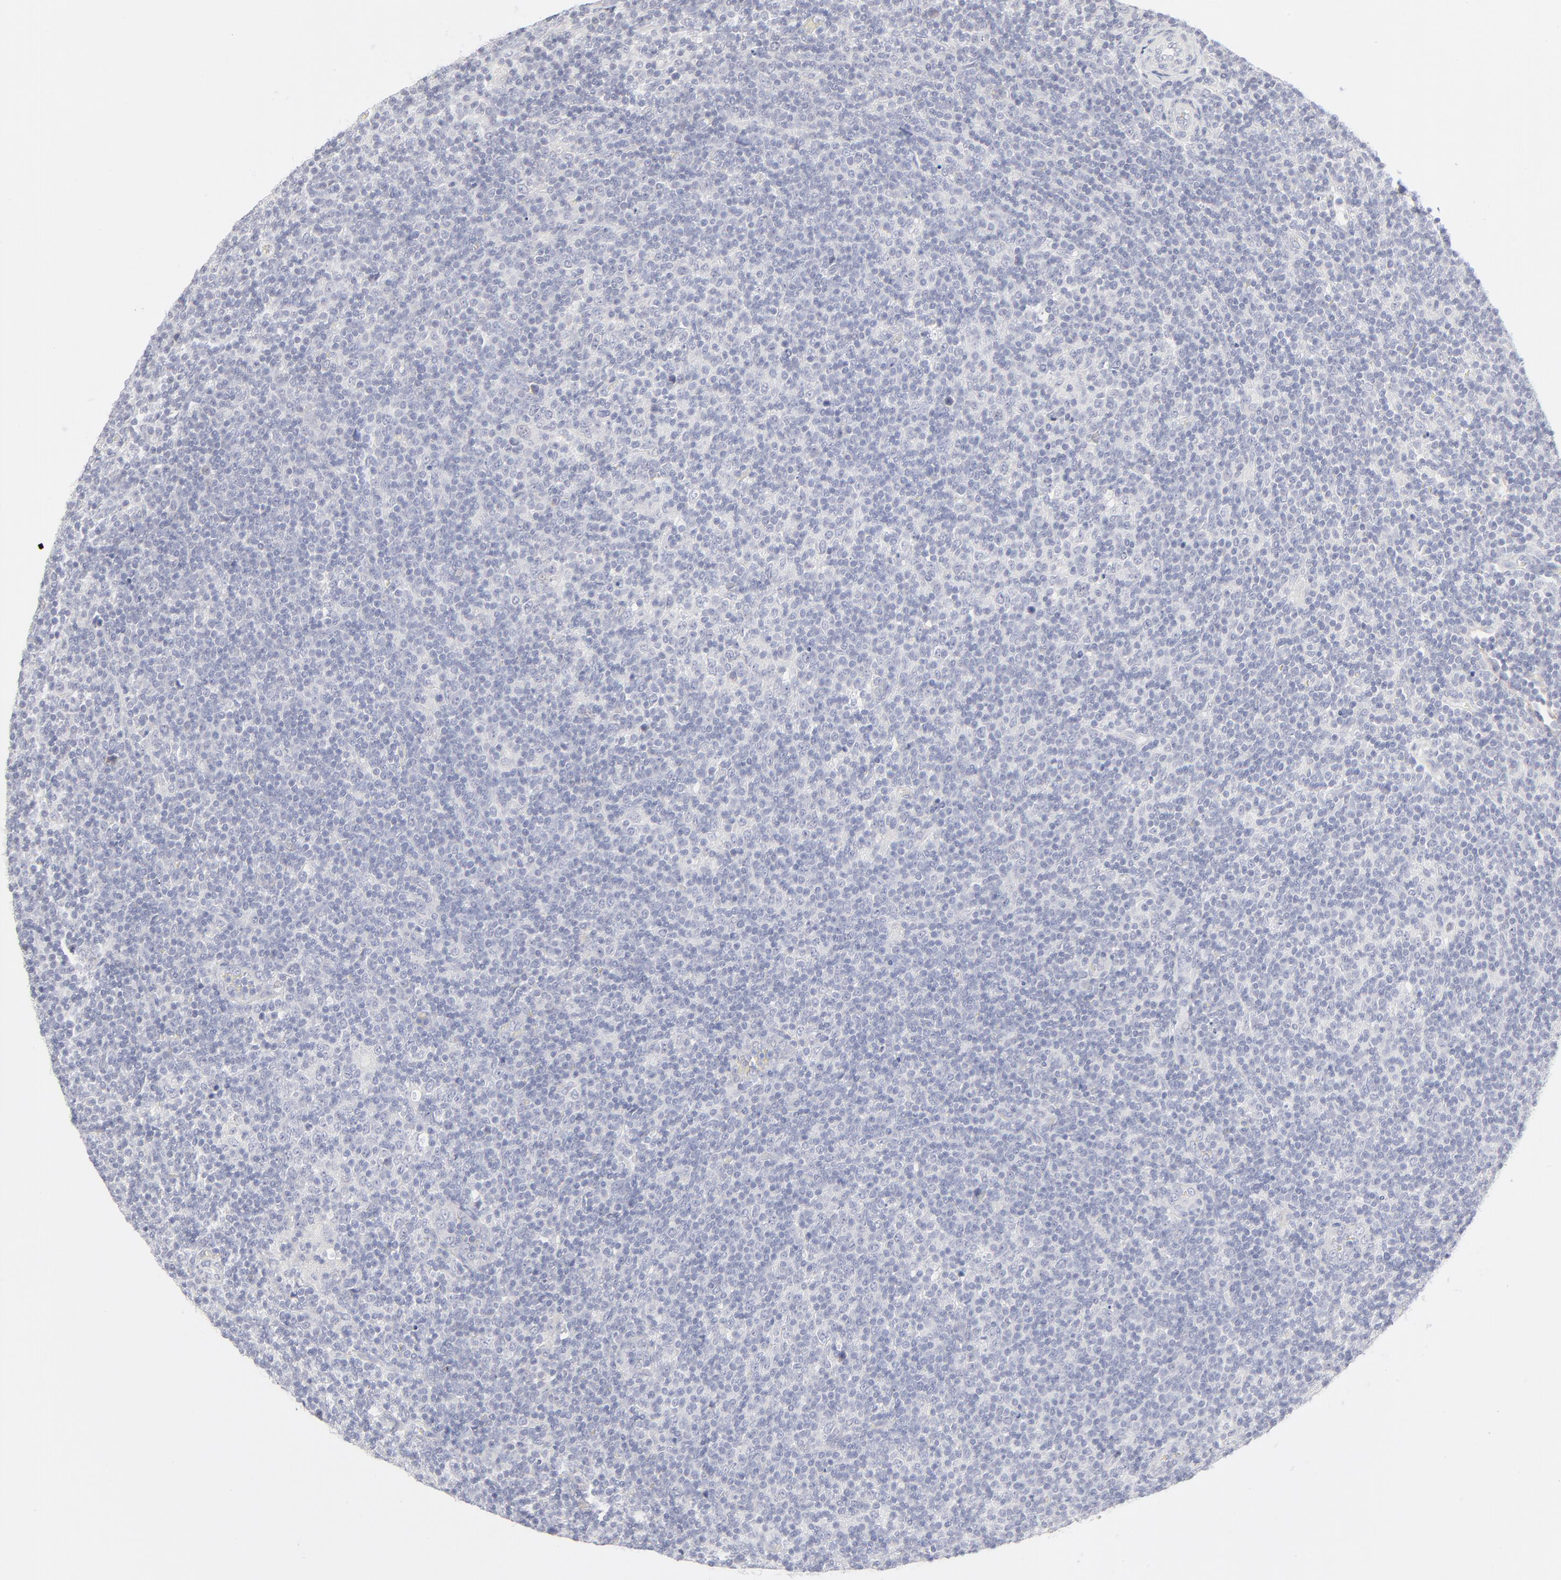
{"staining": {"intensity": "negative", "quantity": "none", "location": "none"}, "tissue": "lymphoma", "cell_type": "Tumor cells", "image_type": "cancer", "snomed": [{"axis": "morphology", "description": "Malignant lymphoma, non-Hodgkin's type, Low grade"}, {"axis": "topography", "description": "Lymph node"}], "caption": "Tumor cells show no significant positivity in lymphoma.", "gene": "NPNT", "patient": {"sex": "male", "age": 70}}